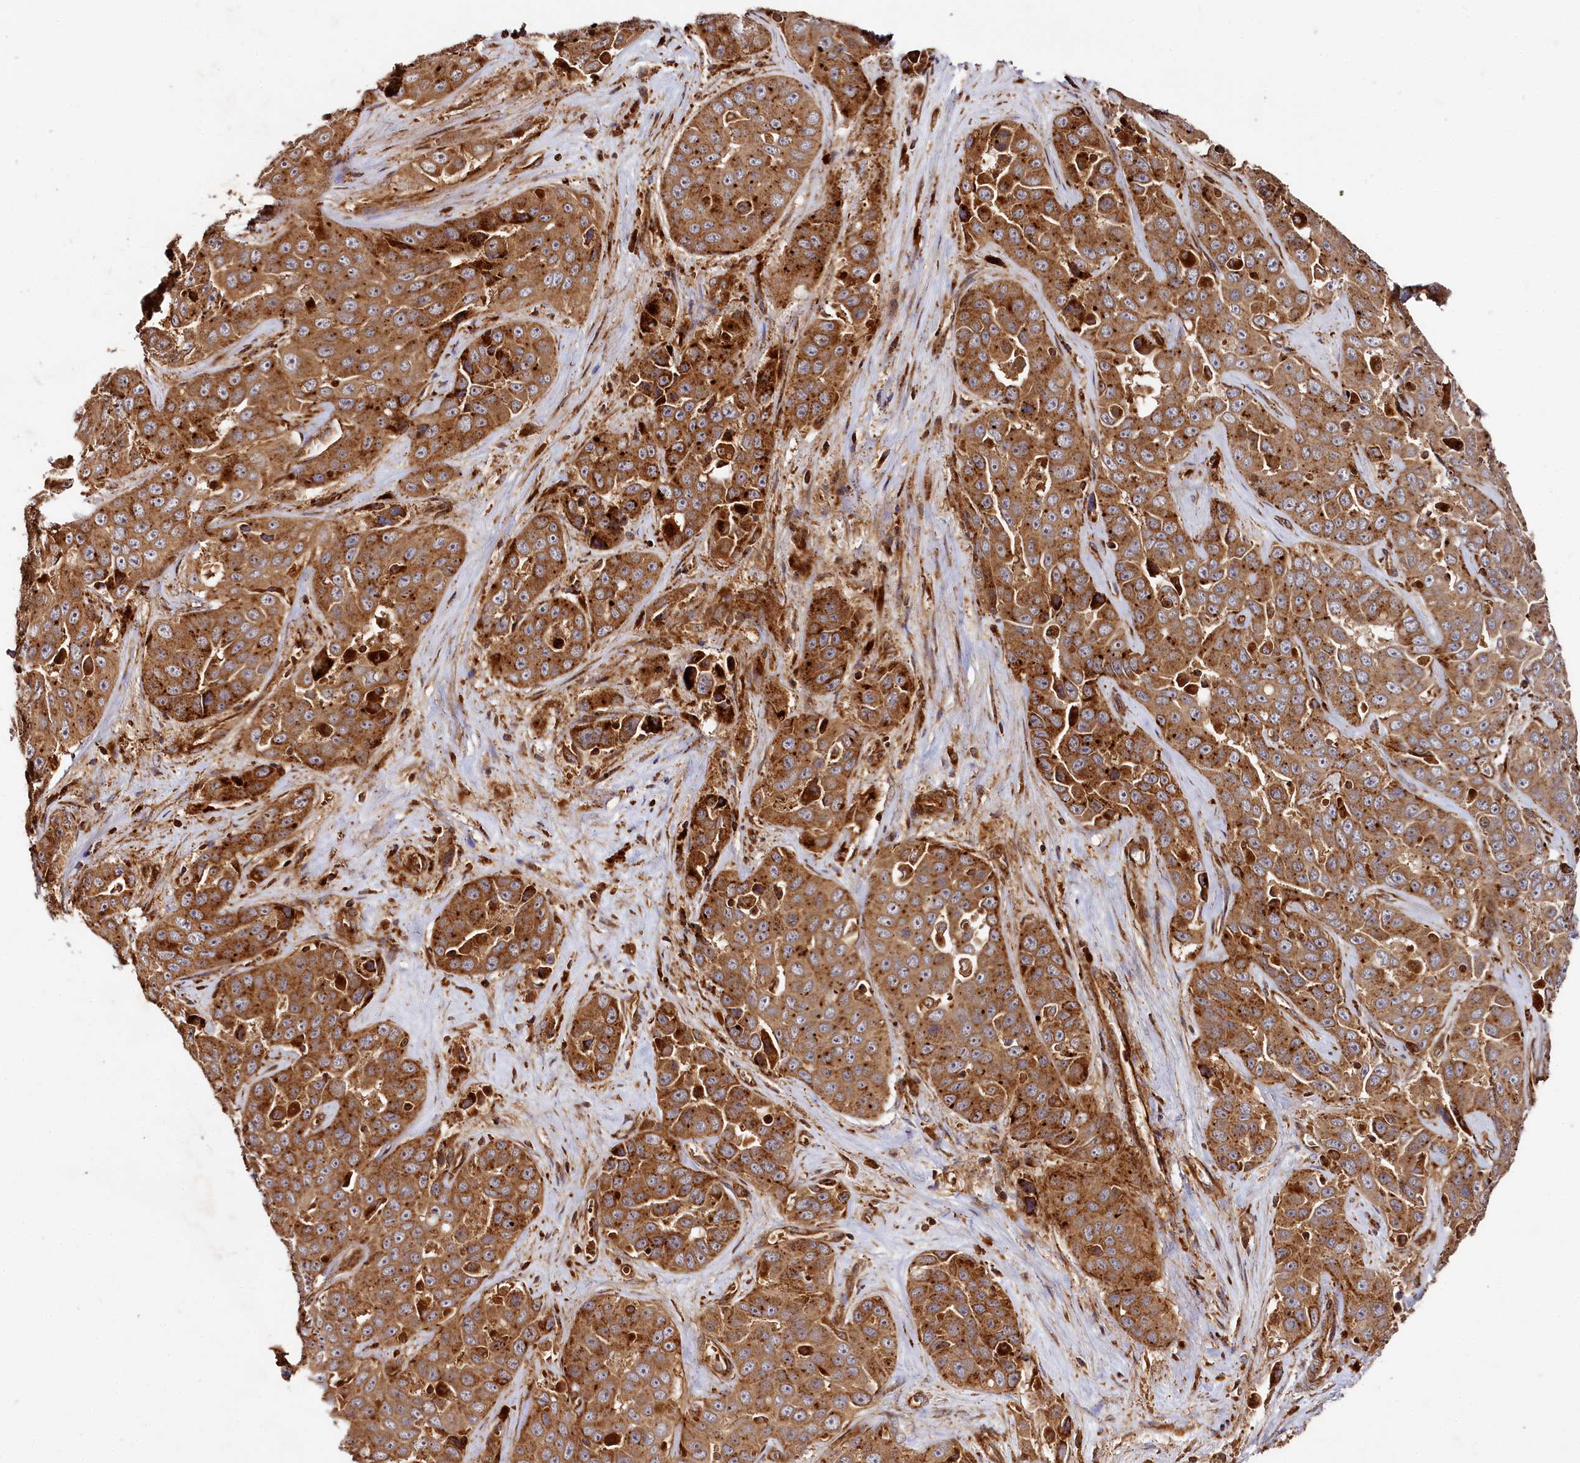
{"staining": {"intensity": "moderate", "quantity": ">75%", "location": "cytoplasmic/membranous"}, "tissue": "liver cancer", "cell_type": "Tumor cells", "image_type": "cancer", "snomed": [{"axis": "morphology", "description": "Cholangiocarcinoma"}, {"axis": "topography", "description": "Liver"}], "caption": "High-power microscopy captured an immunohistochemistry micrograph of cholangiocarcinoma (liver), revealing moderate cytoplasmic/membranous staining in about >75% of tumor cells.", "gene": "WDR73", "patient": {"sex": "female", "age": 52}}